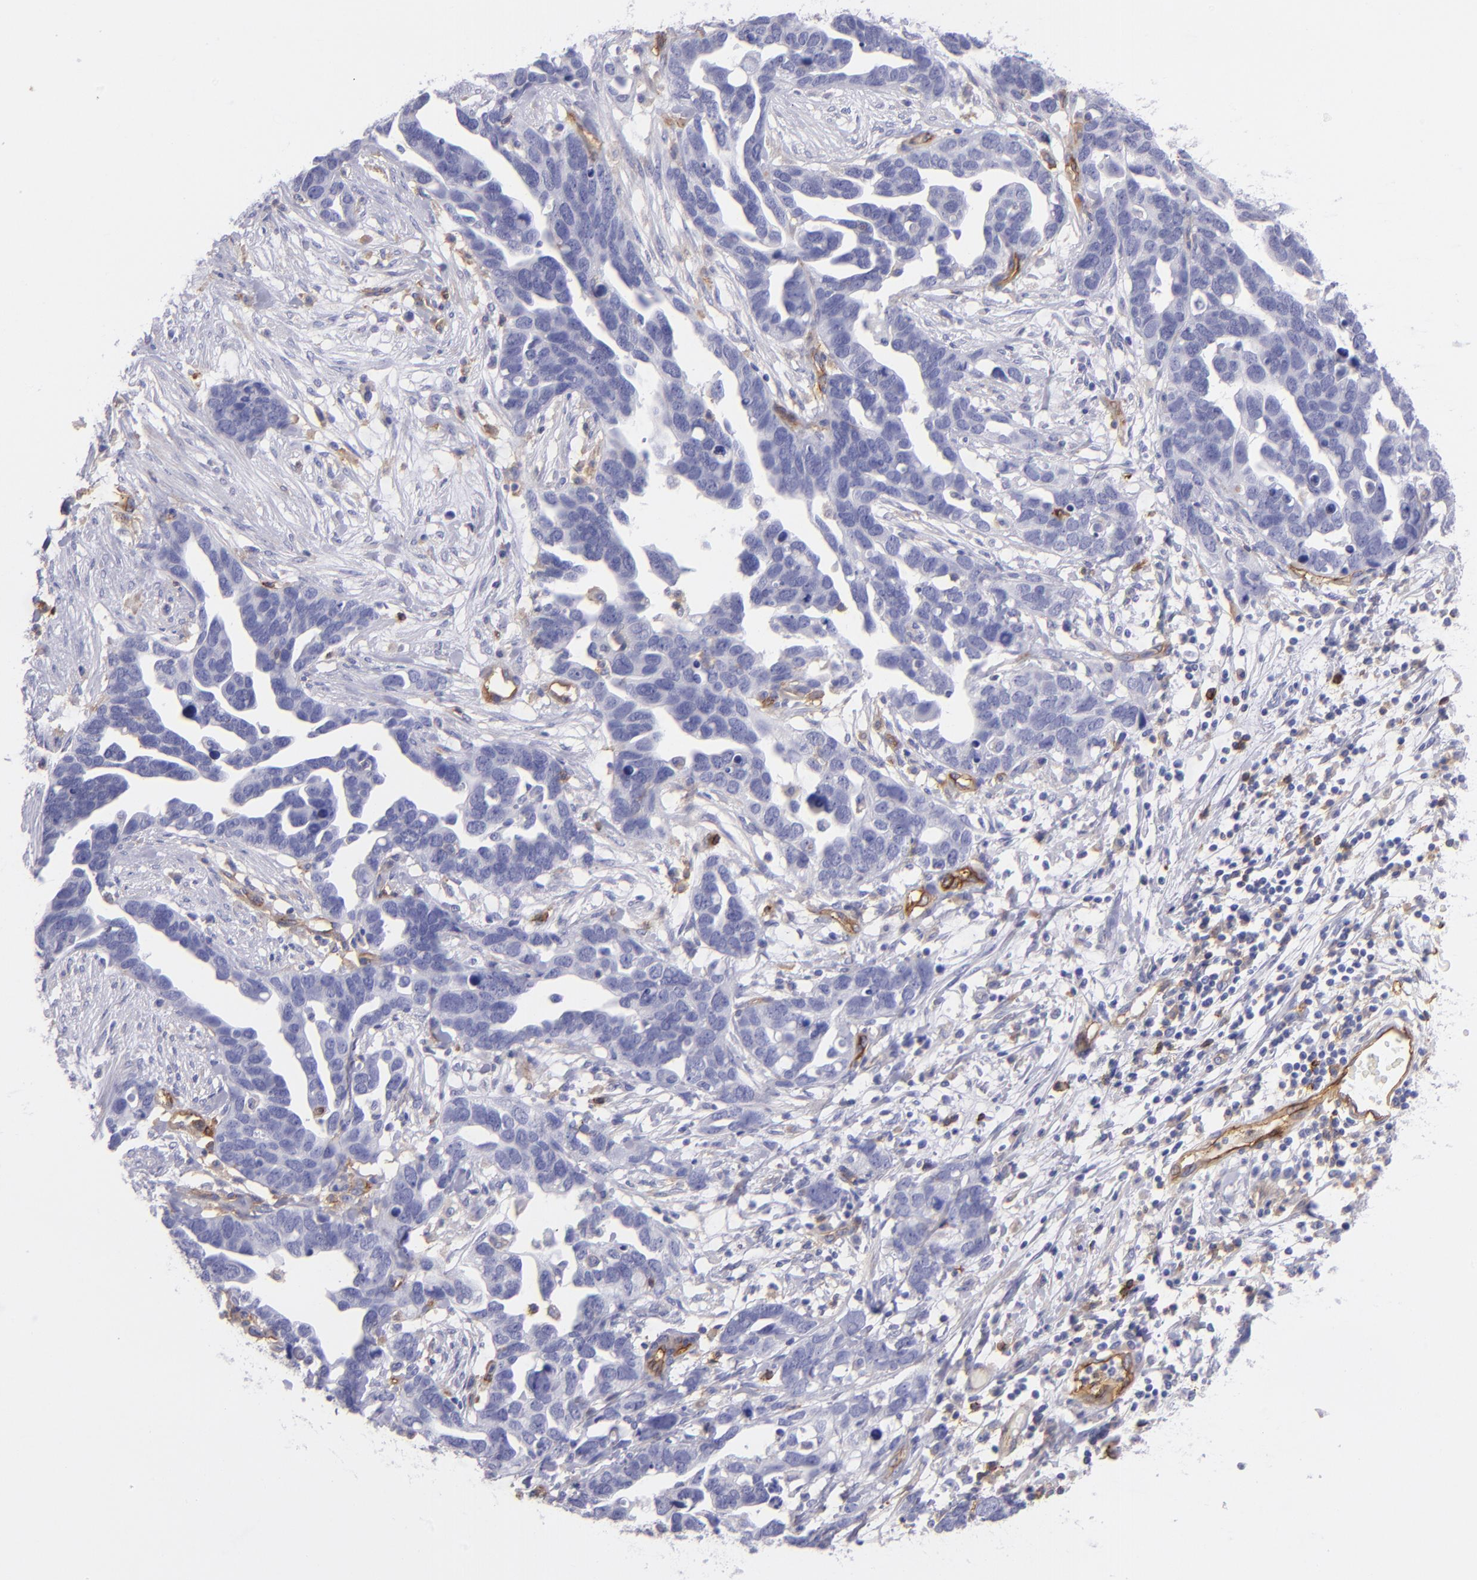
{"staining": {"intensity": "negative", "quantity": "none", "location": "none"}, "tissue": "ovarian cancer", "cell_type": "Tumor cells", "image_type": "cancer", "snomed": [{"axis": "morphology", "description": "Cystadenocarcinoma, serous, NOS"}, {"axis": "topography", "description": "Ovary"}], "caption": "The histopathology image exhibits no staining of tumor cells in serous cystadenocarcinoma (ovarian). (Brightfield microscopy of DAB (3,3'-diaminobenzidine) immunohistochemistry (IHC) at high magnification).", "gene": "ENTPD1", "patient": {"sex": "female", "age": 54}}